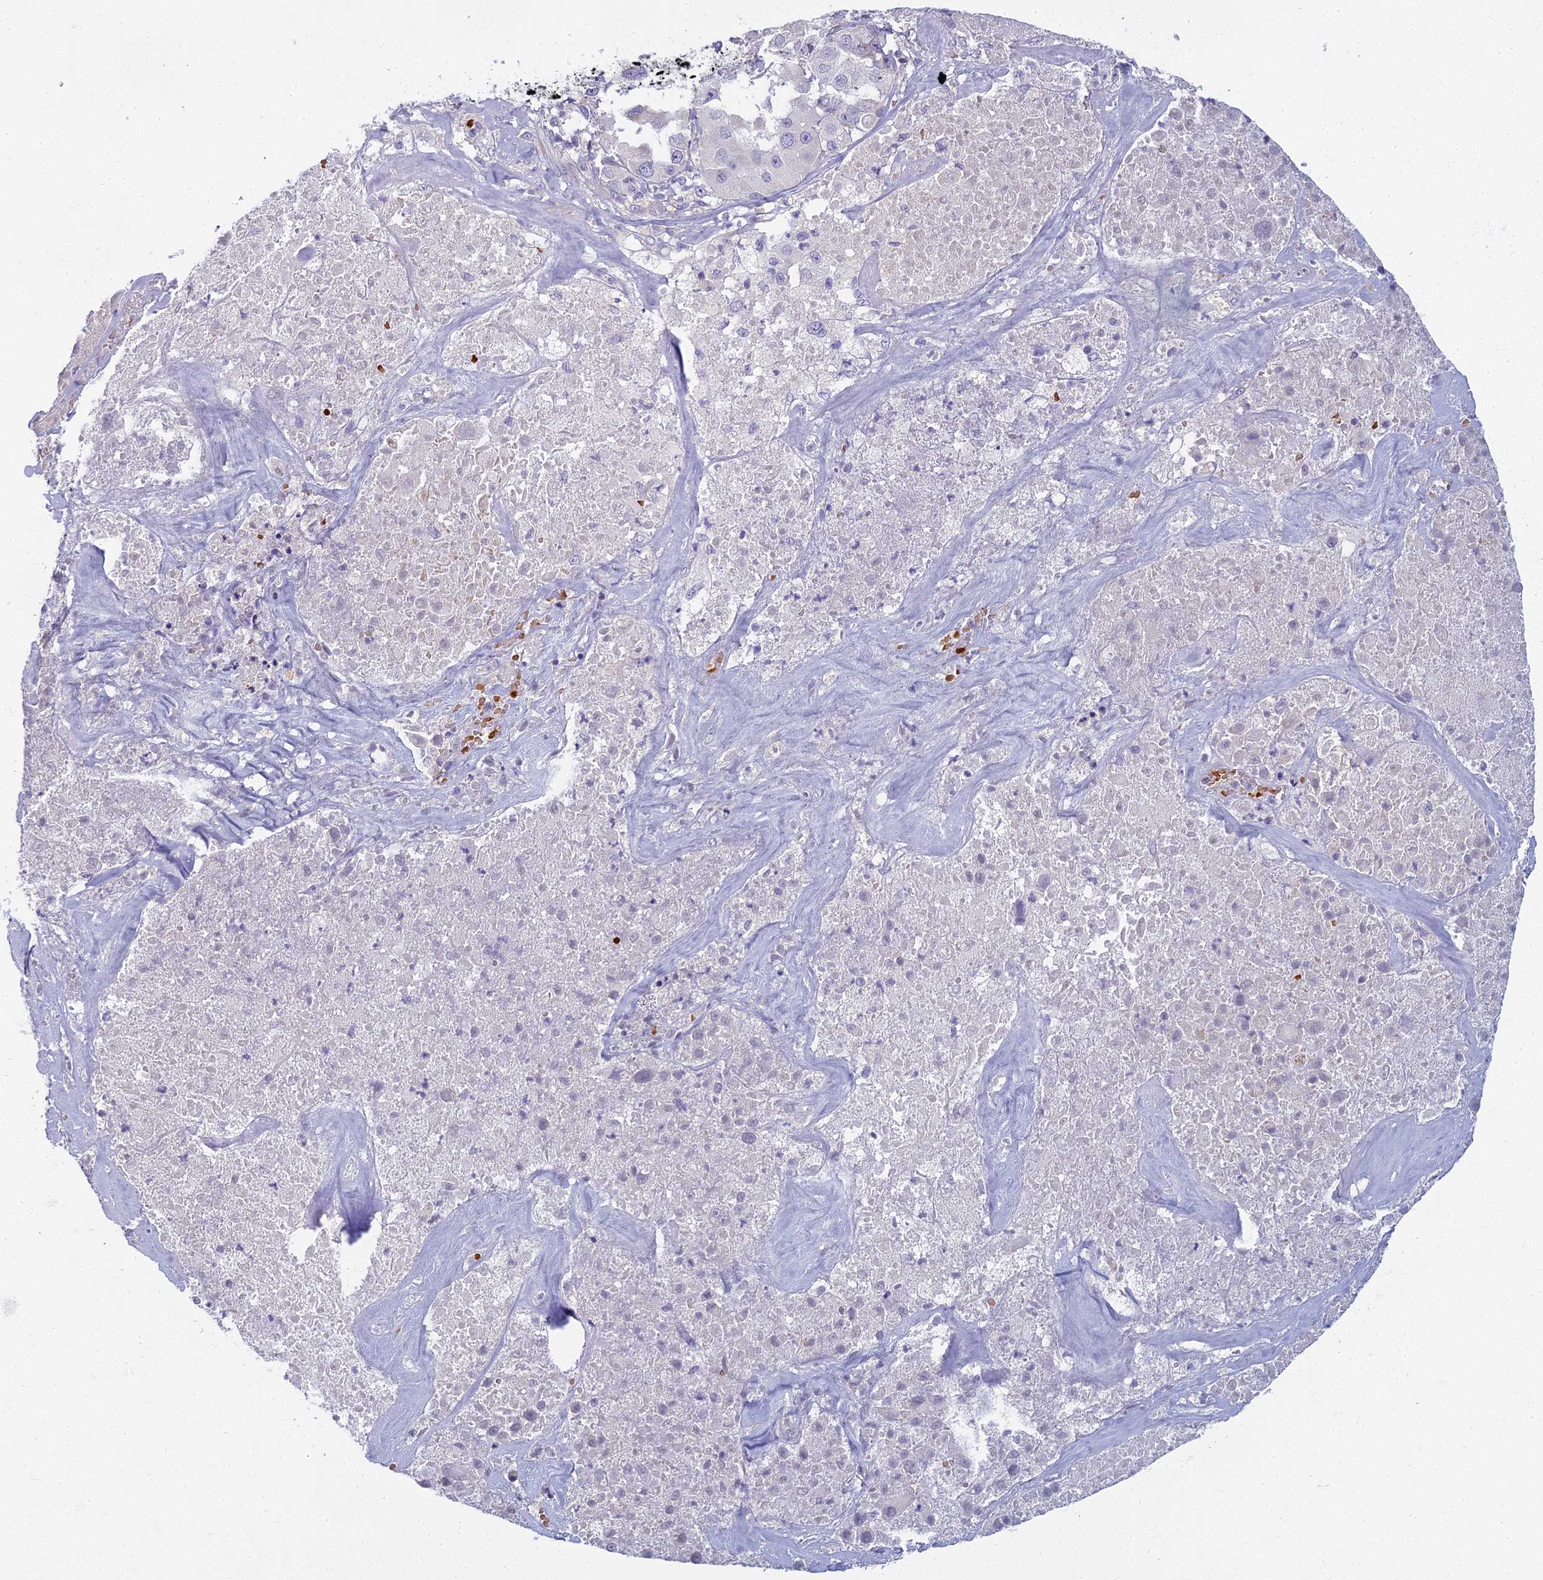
{"staining": {"intensity": "negative", "quantity": "none", "location": "none"}, "tissue": "melanoma", "cell_type": "Tumor cells", "image_type": "cancer", "snomed": [{"axis": "morphology", "description": "Malignant melanoma, Metastatic site"}, {"axis": "topography", "description": "Lymph node"}], "caption": "IHC micrograph of neoplastic tissue: melanoma stained with DAB (3,3'-diaminobenzidine) demonstrates no significant protein positivity in tumor cells.", "gene": "ARL15", "patient": {"sex": "male", "age": 62}}